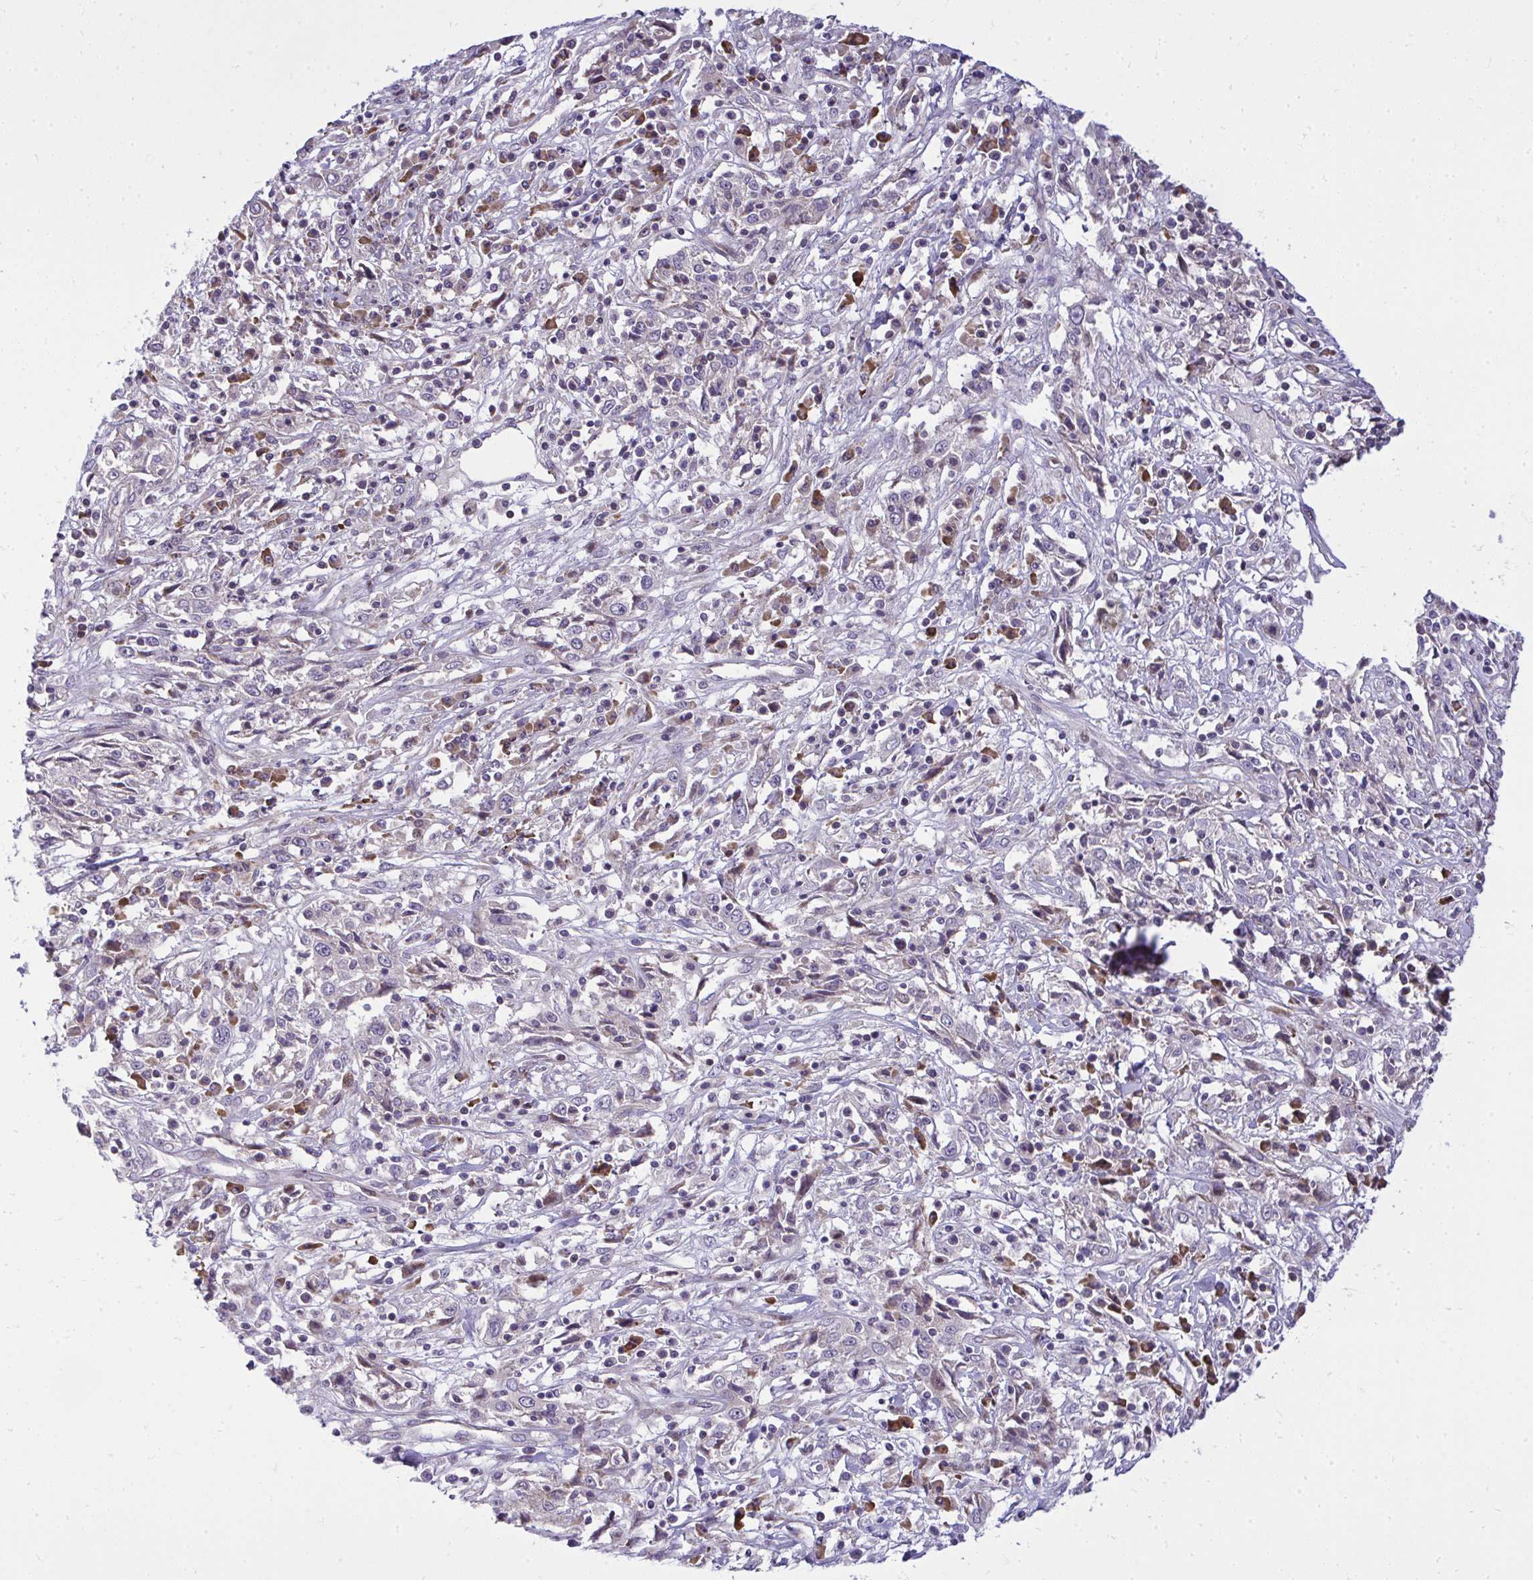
{"staining": {"intensity": "negative", "quantity": "none", "location": "none"}, "tissue": "cervical cancer", "cell_type": "Tumor cells", "image_type": "cancer", "snomed": [{"axis": "morphology", "description": "Adenocarcinoma, NOS"}, {"axis": "topography", "description": "Cervix"}], "caption": "A photomicrograph of cervical adenocarcinoma stained for a protein demonstrates no brown staining in tumor cells. (DAB IHC with hematoxylin counter stain).", "gene": "ZSCAN9", "patient": {"sex": "female", "age": 40}}